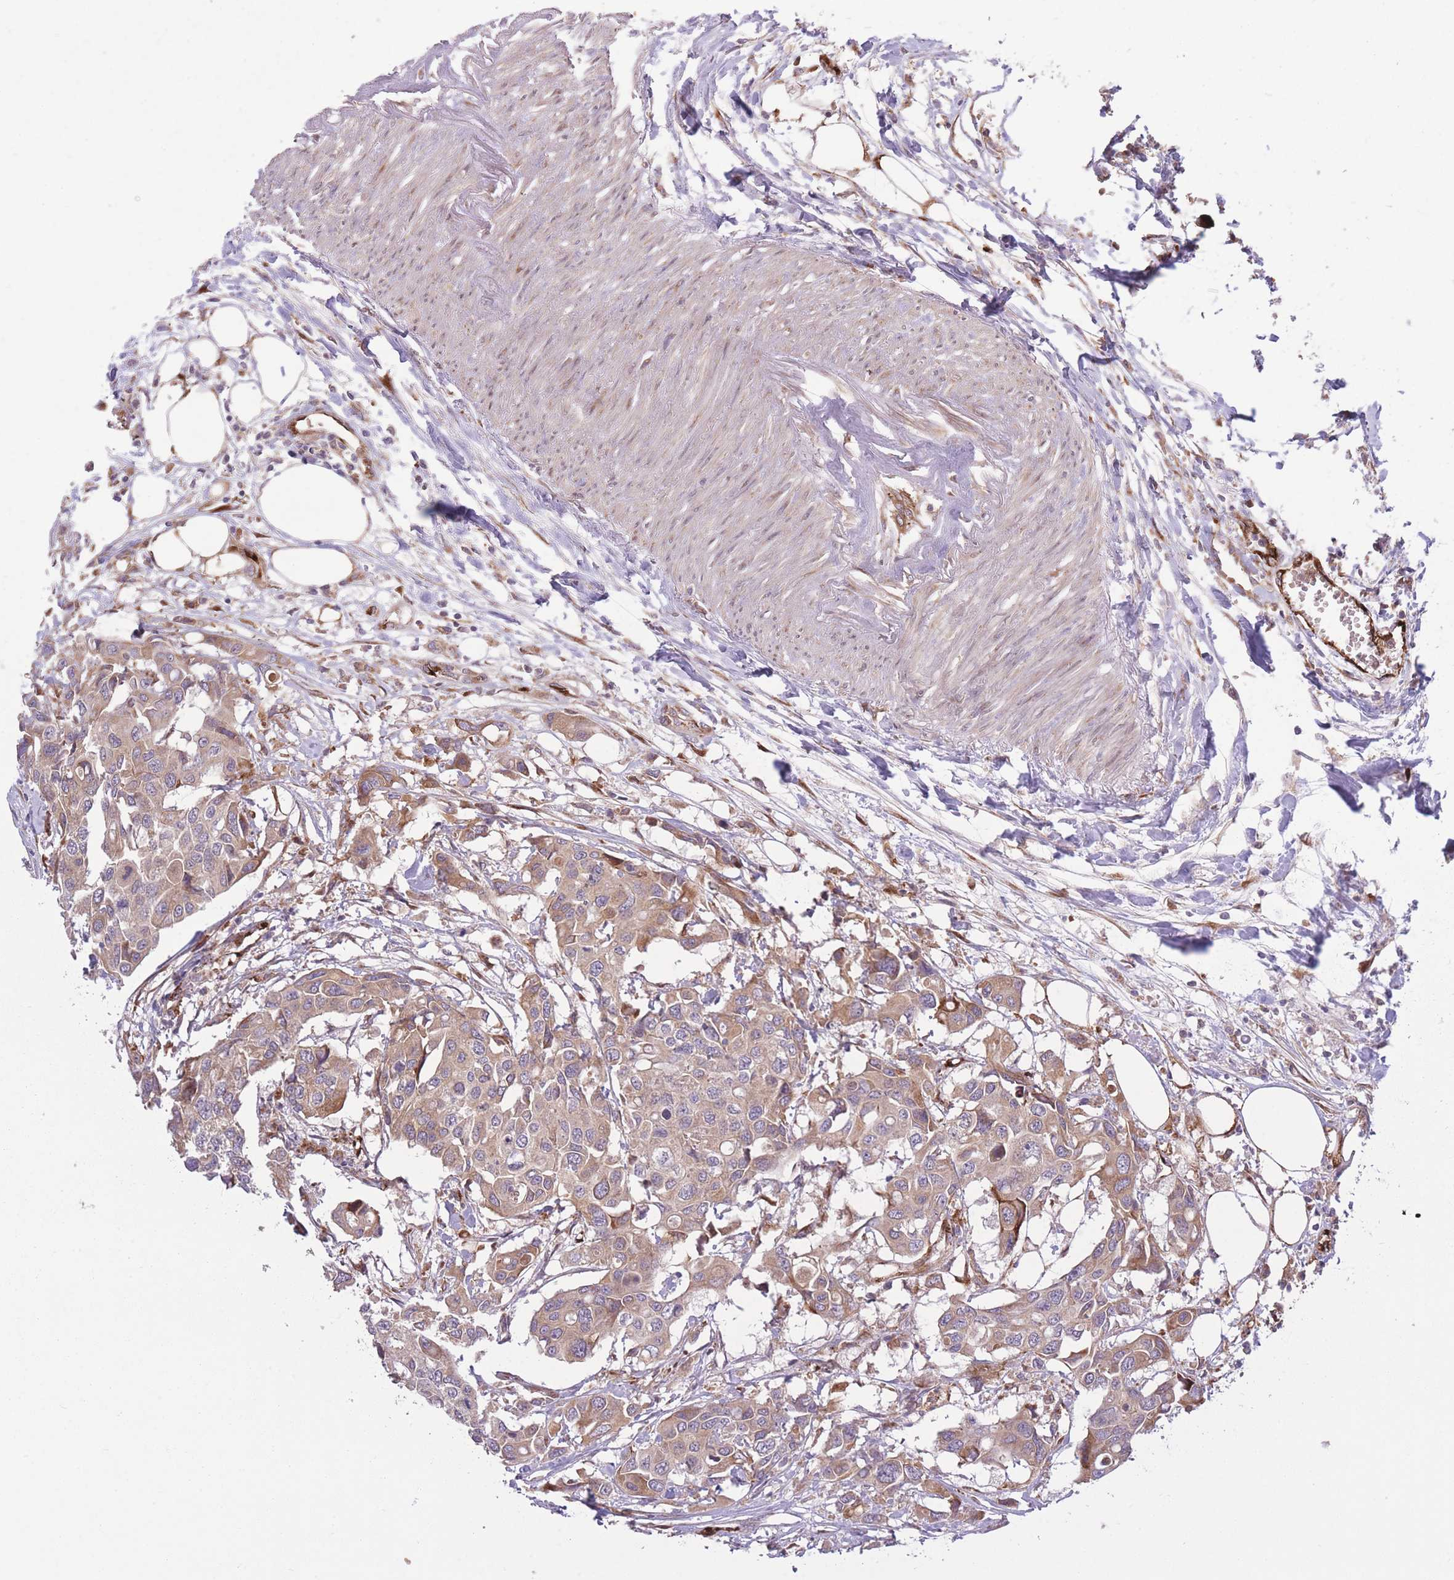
{"staining": {"intensity": "moderate", "quantity": ">75%", "location": "cytoplasmic/membranous"}, "tissue": "colorectal cancer", "cell_type": "Tumor cells", "image_type": "cancer", "snomed": [{"axis": "morphology", "description": "Adenocarcinoma, NOS"}, {"axis": "topography", "description": "Colon"}], "caption": "Colorectal adenocarcinoma stained with IHC displays moderate cytoplasmic/membranous positivity in about >75% of tumor cells. (DAB (3,3'-diaminobenzidine) IHC with brightfield microscopy, high magnification).", "gene": "CISH", "patient": {"sex": "male", "age": 77}}